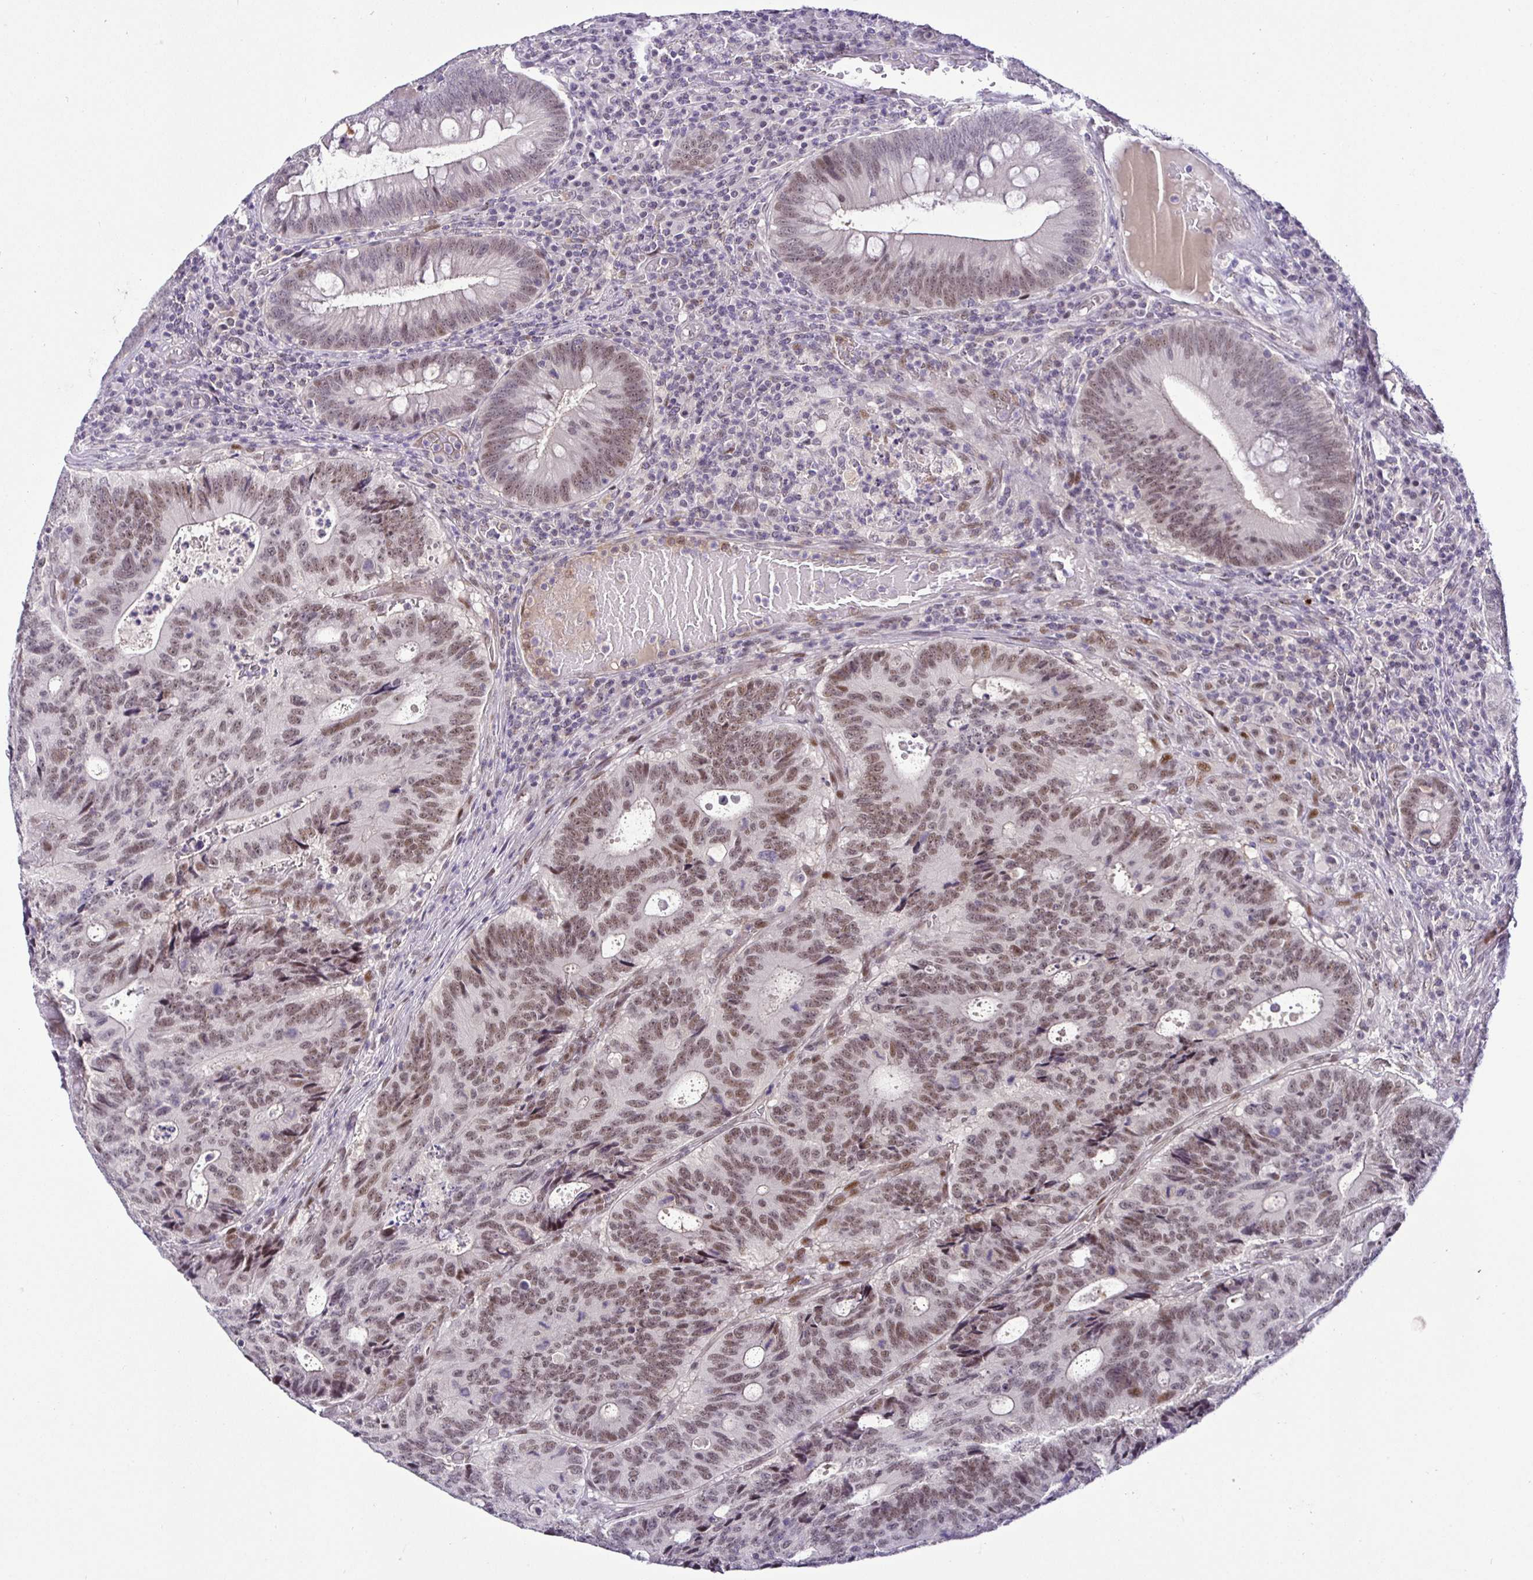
{"staining": {"intensity": "moderate", "quantity": ">75%", "location": "nuclear"}, "tissue": "colorectal cancer", "cell_type": "Tumor cells", "image_type": "cancer", "snomed": [{"axis": "morphology", "description": "Adenocarcinoma, NOS"}, {"axis": "topography", "description": "Colon"}], "caption": "Immunohistochemical staining of human adenocarcinoma (colorectal) reveals medium levels of moderate nuclear protein expression in about >75% of tumor cells. (DAB IHC with brightfield microscopy, high magnification).", "gene": "NUP188", "patient": {"sex": "male", "age": 62}}